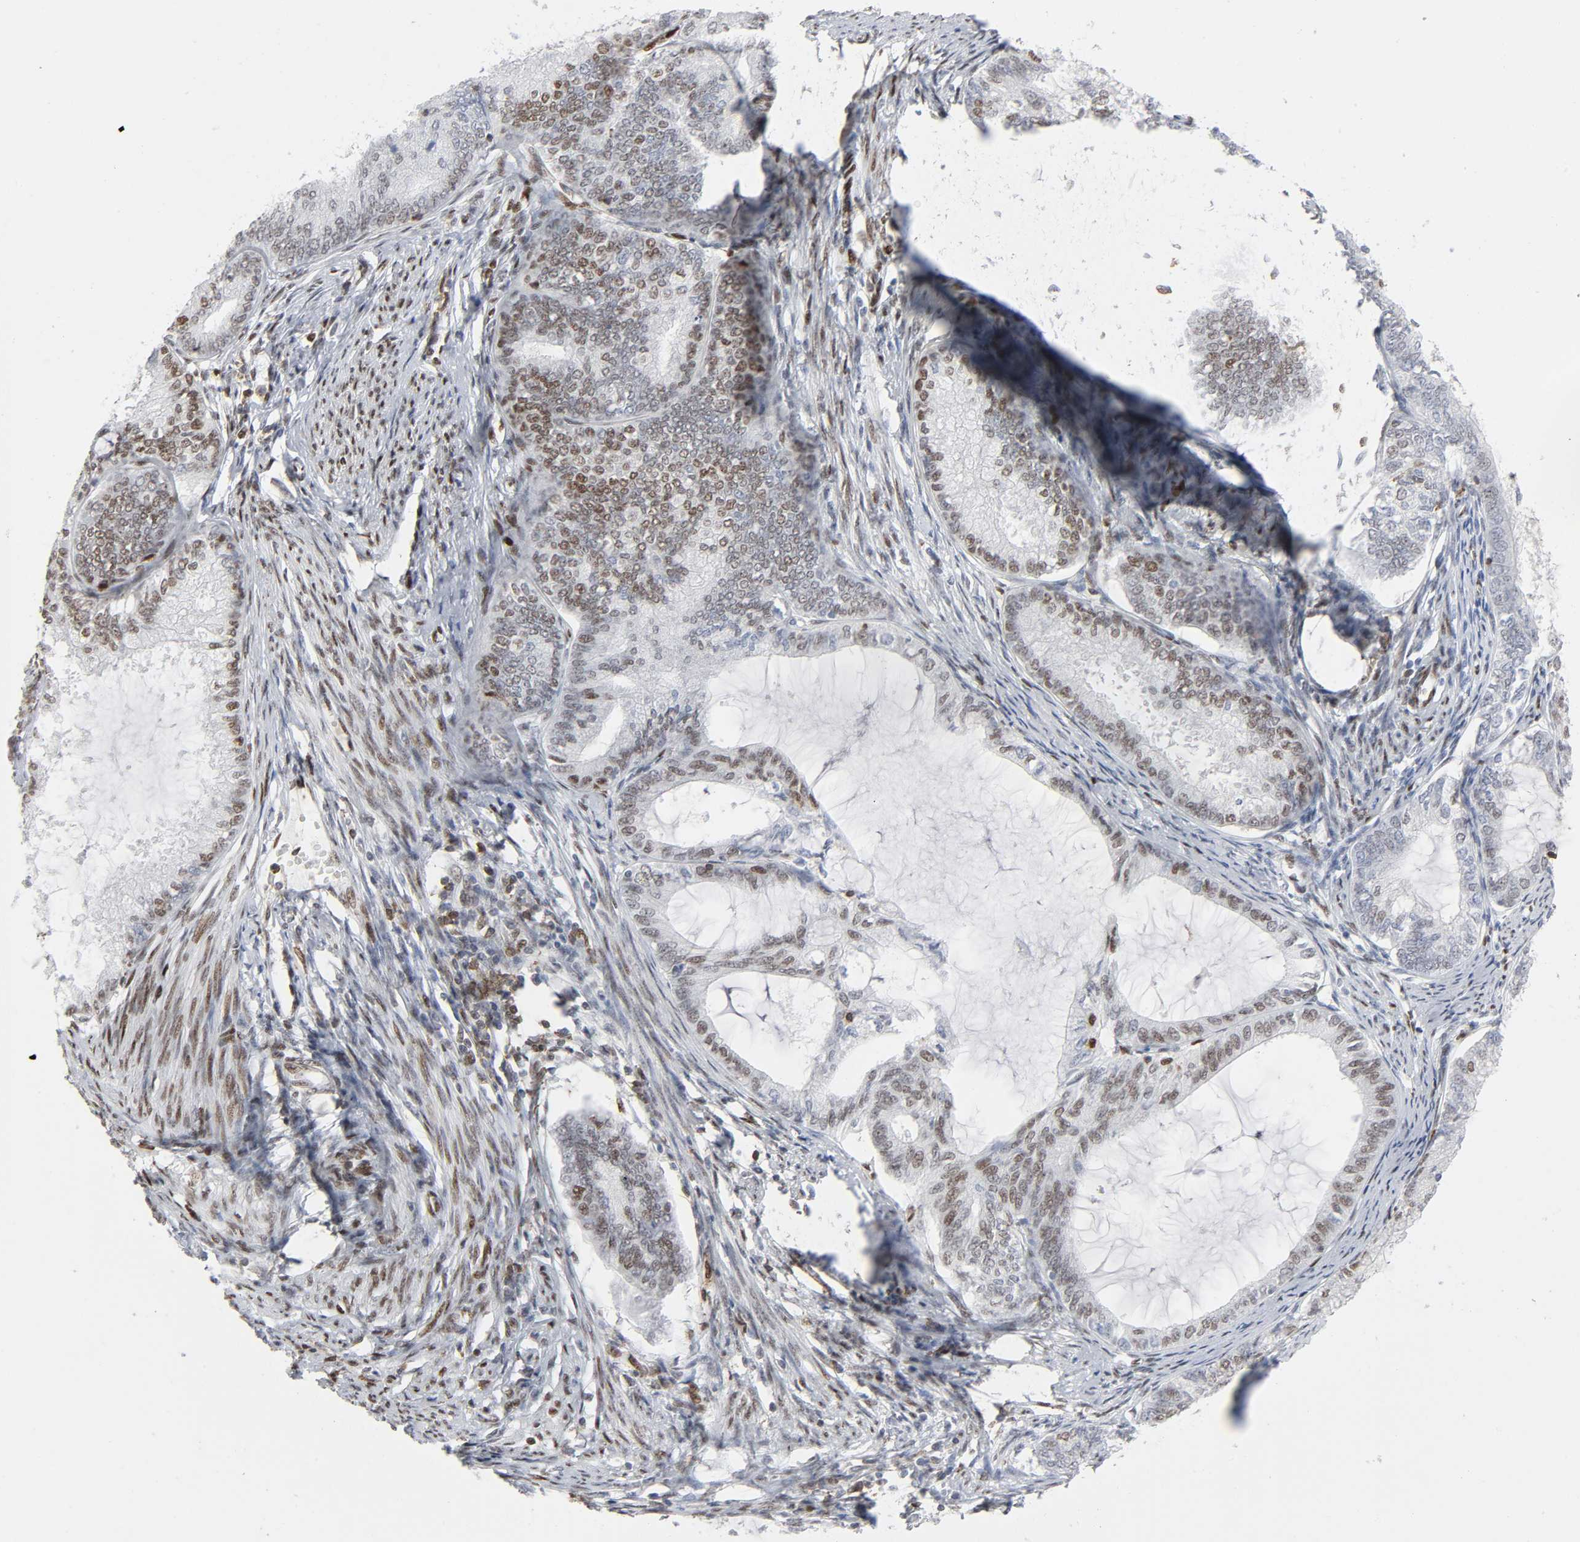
{"staining": {"intensity": "moderate", "quantity": "25%-75%", "location": "nuclear"}, "tissue": "endometrial cancer", "cell_type": "Tumor cells", "image_type": "cancer", "snomed": [{"axis": "morphology", "description": "Adenocarcinoma, NOS"}, {"axis": "topography", "description": "Endometrium"}], "caption": "DAB (3,3'-diaminobenzidine) immunohistochemical staining of human endometrial cancer (adenocarcinoma) exhibits moderate nuclear protein staining in about 25%-75% of tumor cells.", "gene": "WAS", "patient": {"sex": "female", "age": 86}}